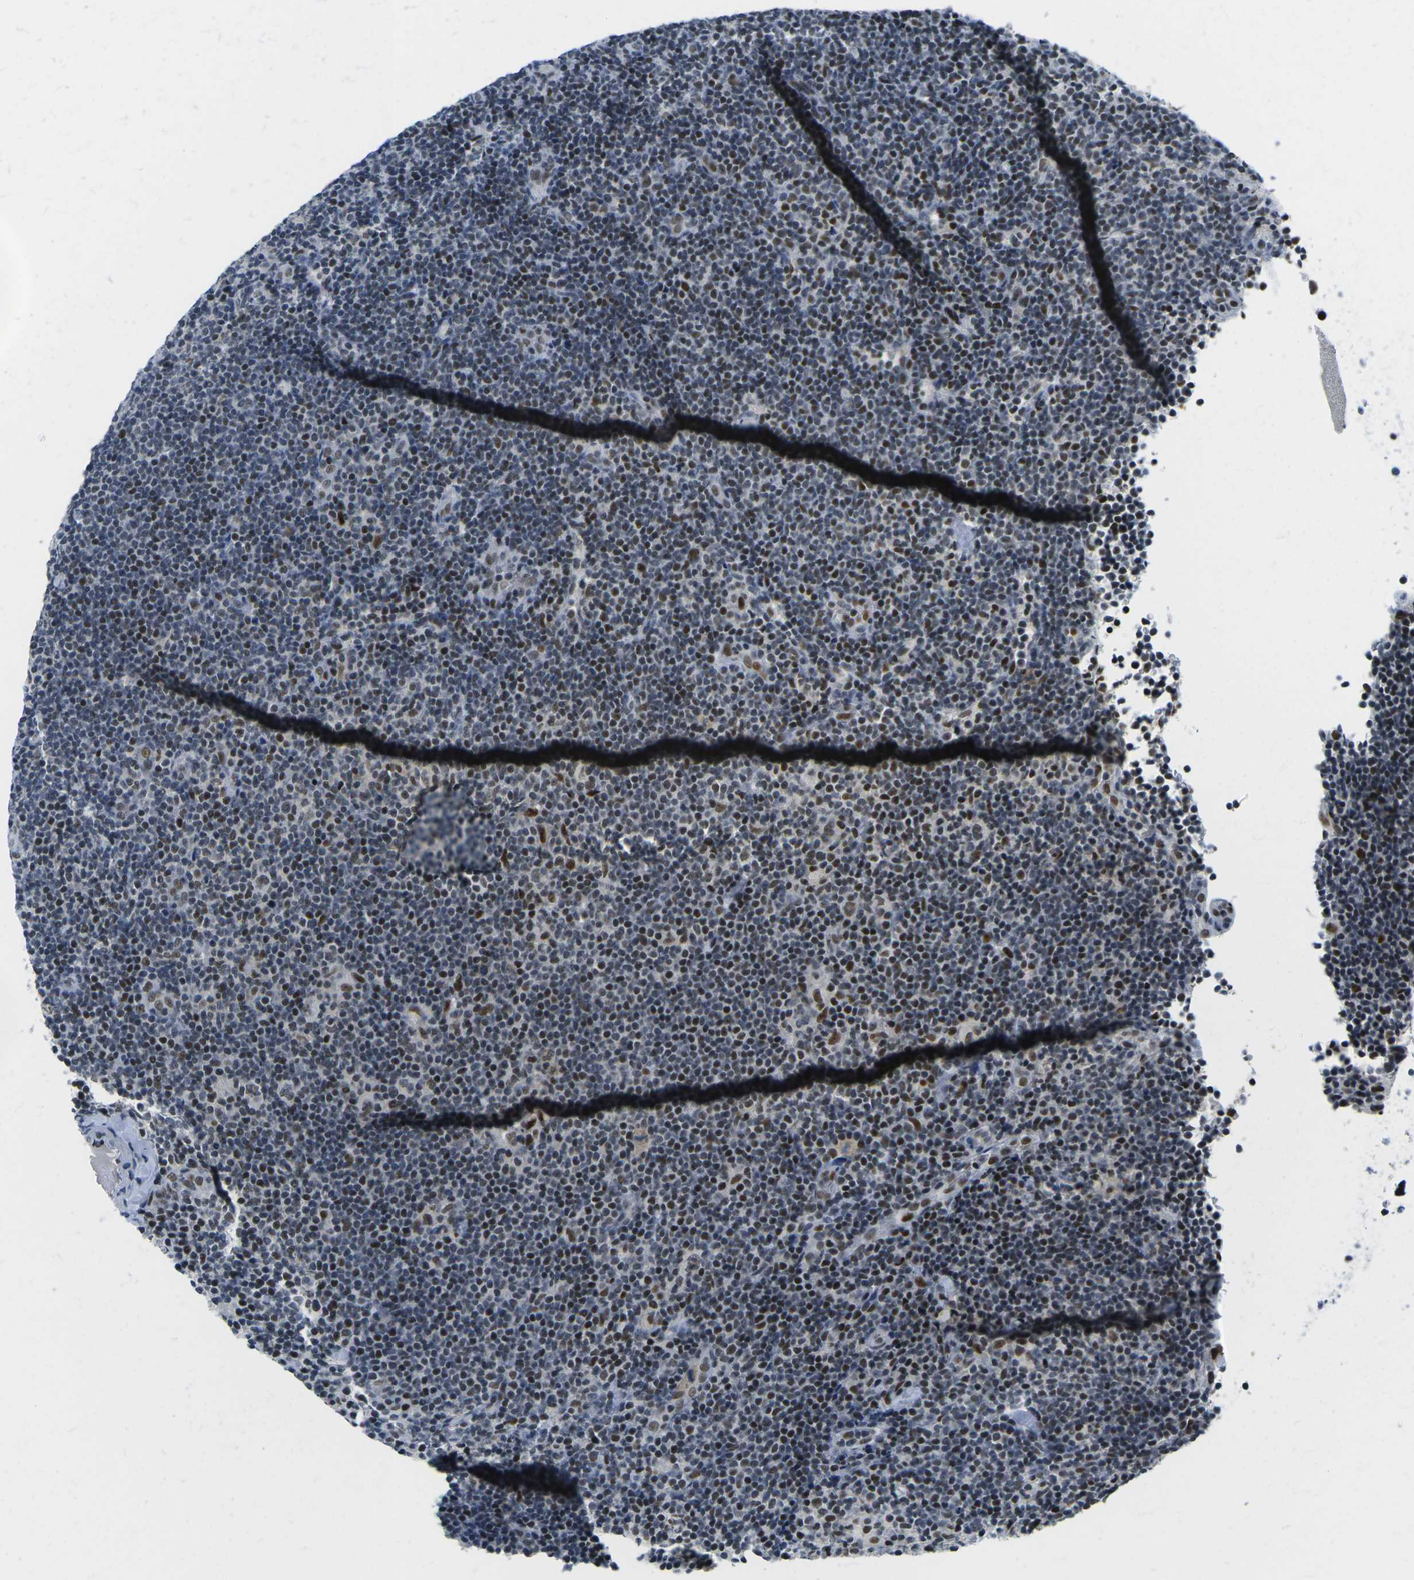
{"staining": {"intensity": "moderate", "quantity": ">75%", "location": "nuclear"}, "tissue": "lymphoma", "cell_type": "Tumor cells", "image_type": "cancer", "snomed": [{"axis": "morphology", "description": "Hodgkin's disease, NOS"}, {"axis": "topography", "description": "Lymph node"}], "caption": "Moderate nuclear positivity for a protein is identified in approximately >75% of tumor cells of Hodgkin's disease using immunohistochemistry (IHC).", "gene": "PRPF8", "patient": {"sex": "female", "age": 57}}